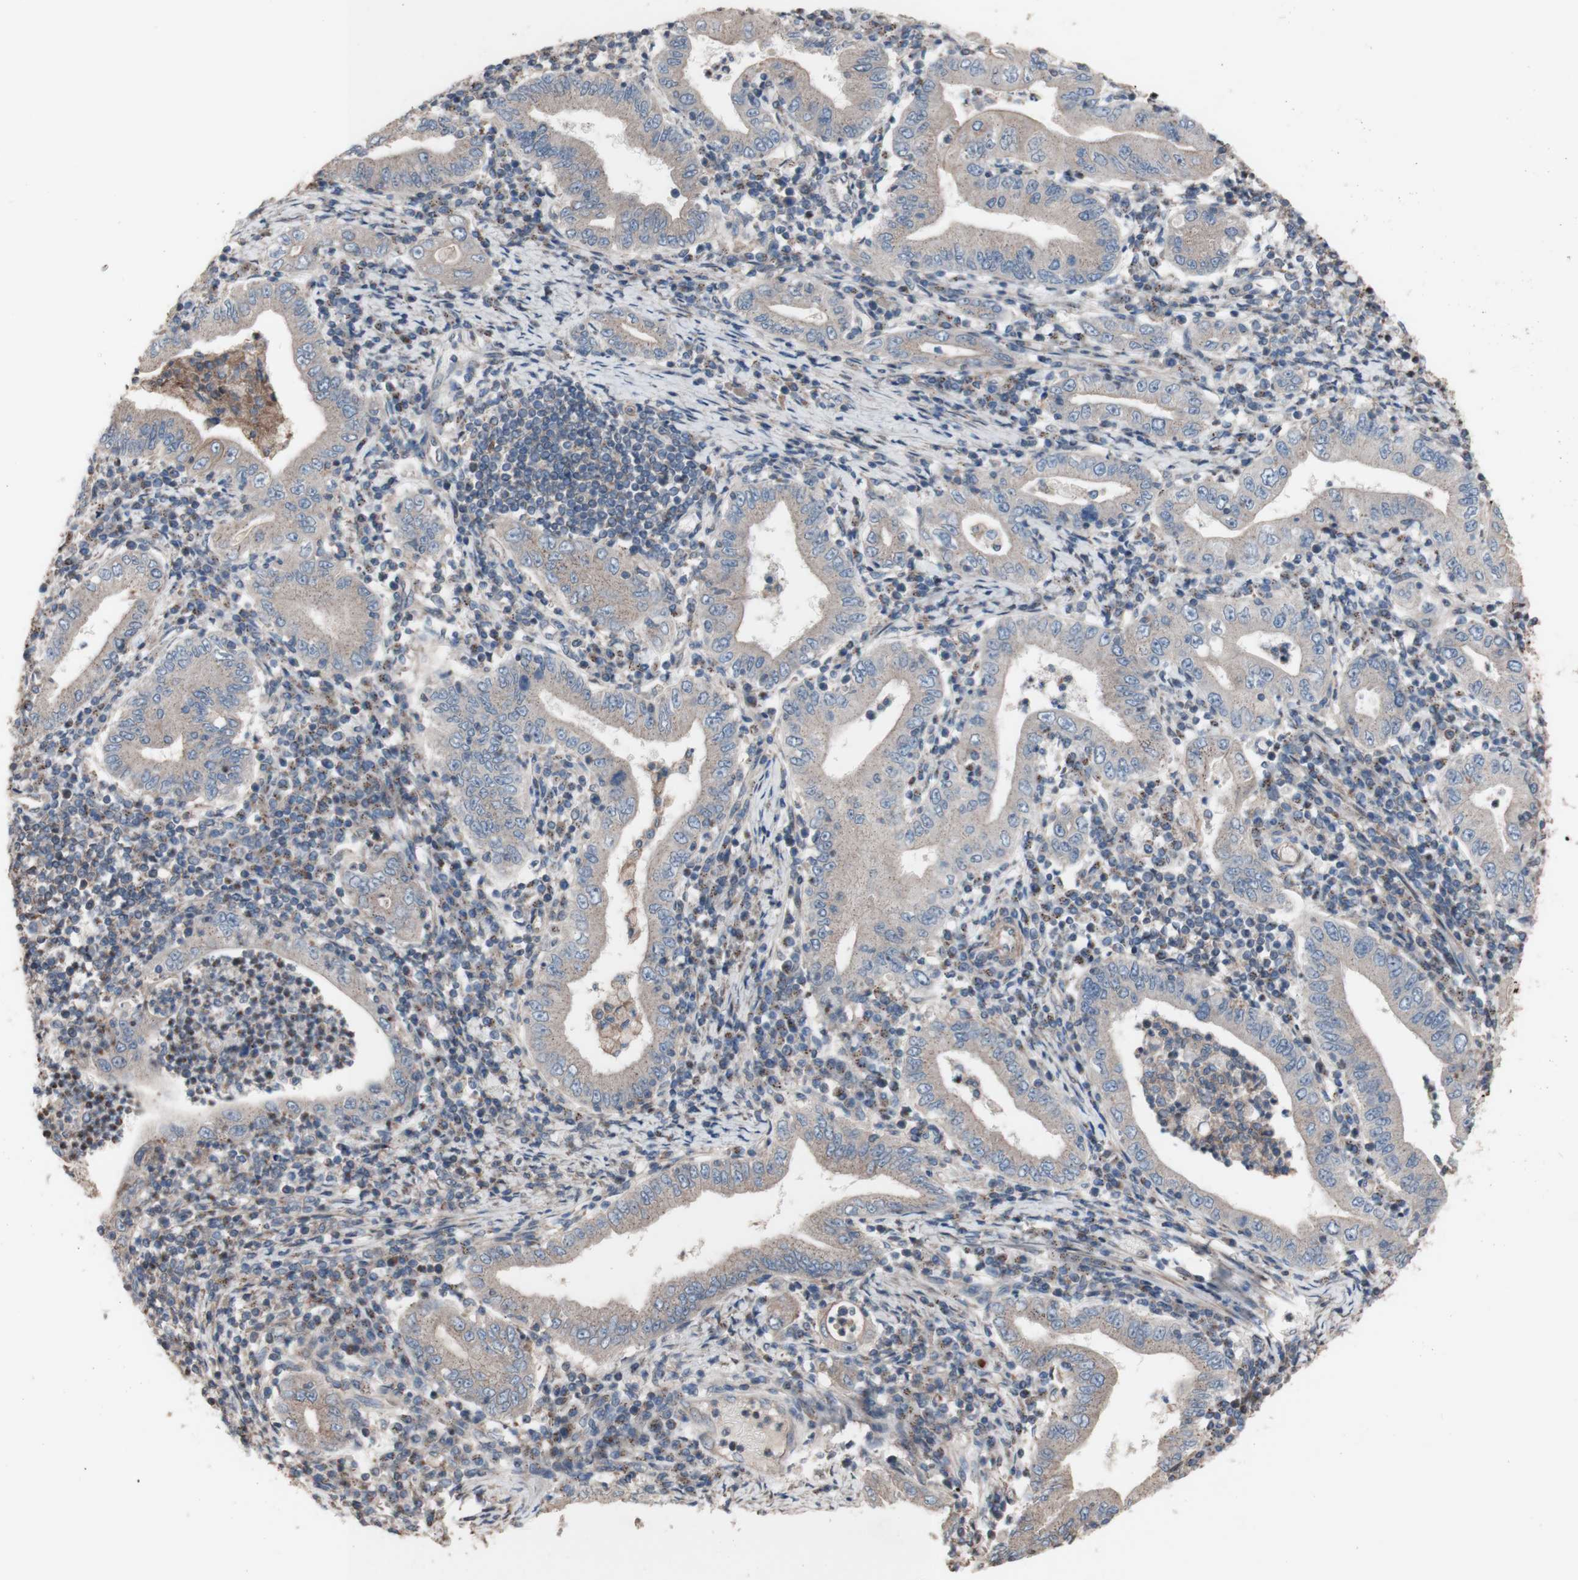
{"staining": {"intensity": "weak", "quantity": ">75%", "location": "cytoplasmic/membranous"}, "tissue": "stomach cancer", "cell_type": "Tumor cells", "image_type": "cancer", "snomed": [{"axis": "morphology", "description": "Normal tissue, NOS"}, {"axis": "morphology", "description": "Adenocarcinoma, NOS"}, {"axis": "topography", "description": "Esophagus"}, {"axis": "topography", "description": "Stomach, upper"}, {"axis": "topography", "description": "Peripheral nerve tissue"}], "caption": "Weak cytoplasmic/membranous expression for a protein is appreciated in approximately >75% of tumor cells of adenocarcinoma (stomach) using immunohistochemistry (IHC).", "gene": "COPB1", "patient": {"sex": "male", "age": 62}}